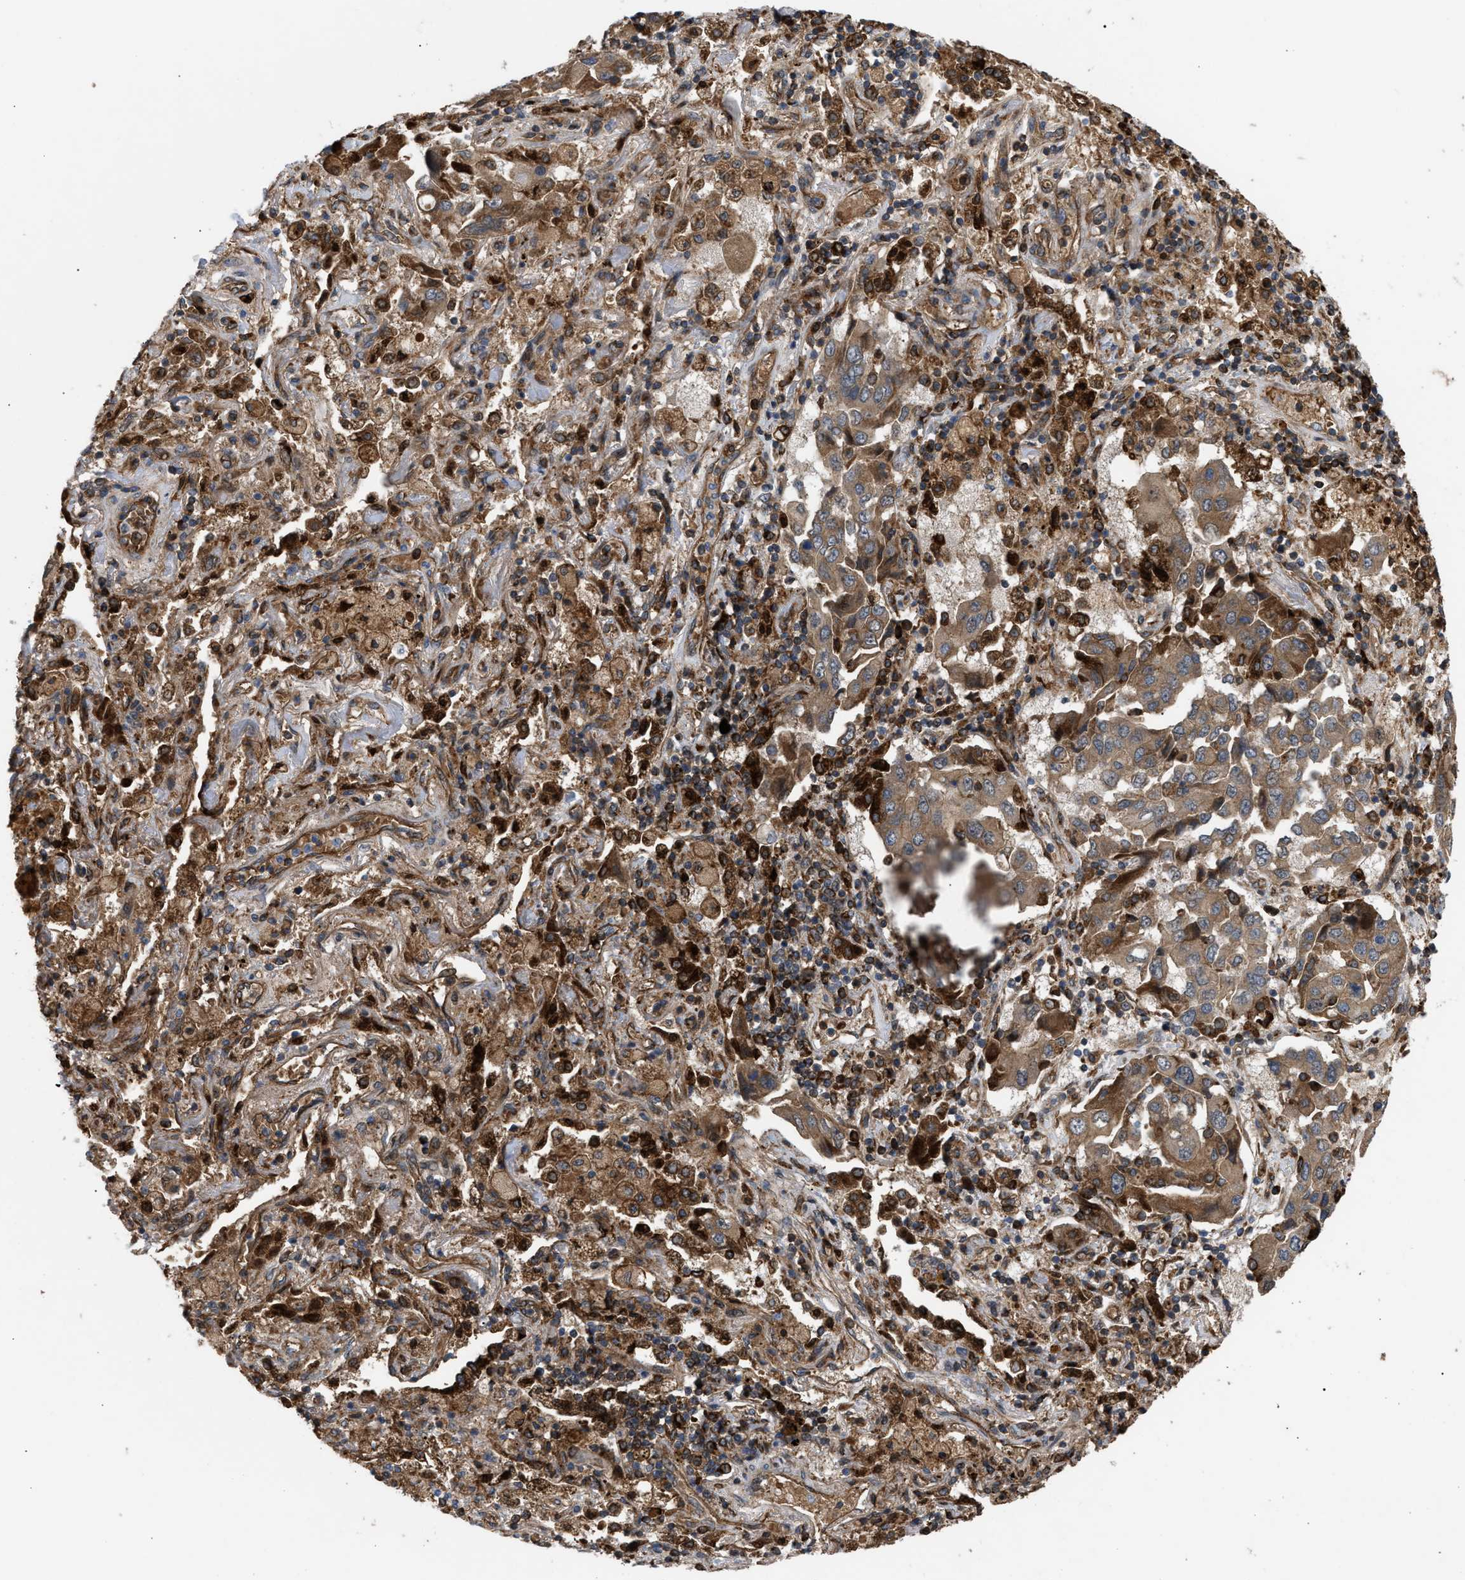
{"staining": {"intensity": "moderate", "quantity": ">75%", "location": "cytoplasmic/membranous"}, "tissue": "lung cancer", "cell_type": "Tumor cells", "image_type": "cancer", "snomed": [{"axis": "morphology", "description": "Adenocarcinoma, NOS"}, {"axis": "topography", "description": "Lung"}], "caption": "A brown stain shows moderate cytoplasmic/membranous staining of a protein in lung cancer tumor cells.", "gene": "GCC1", "patient": {"sex": "female", "age": 65}}